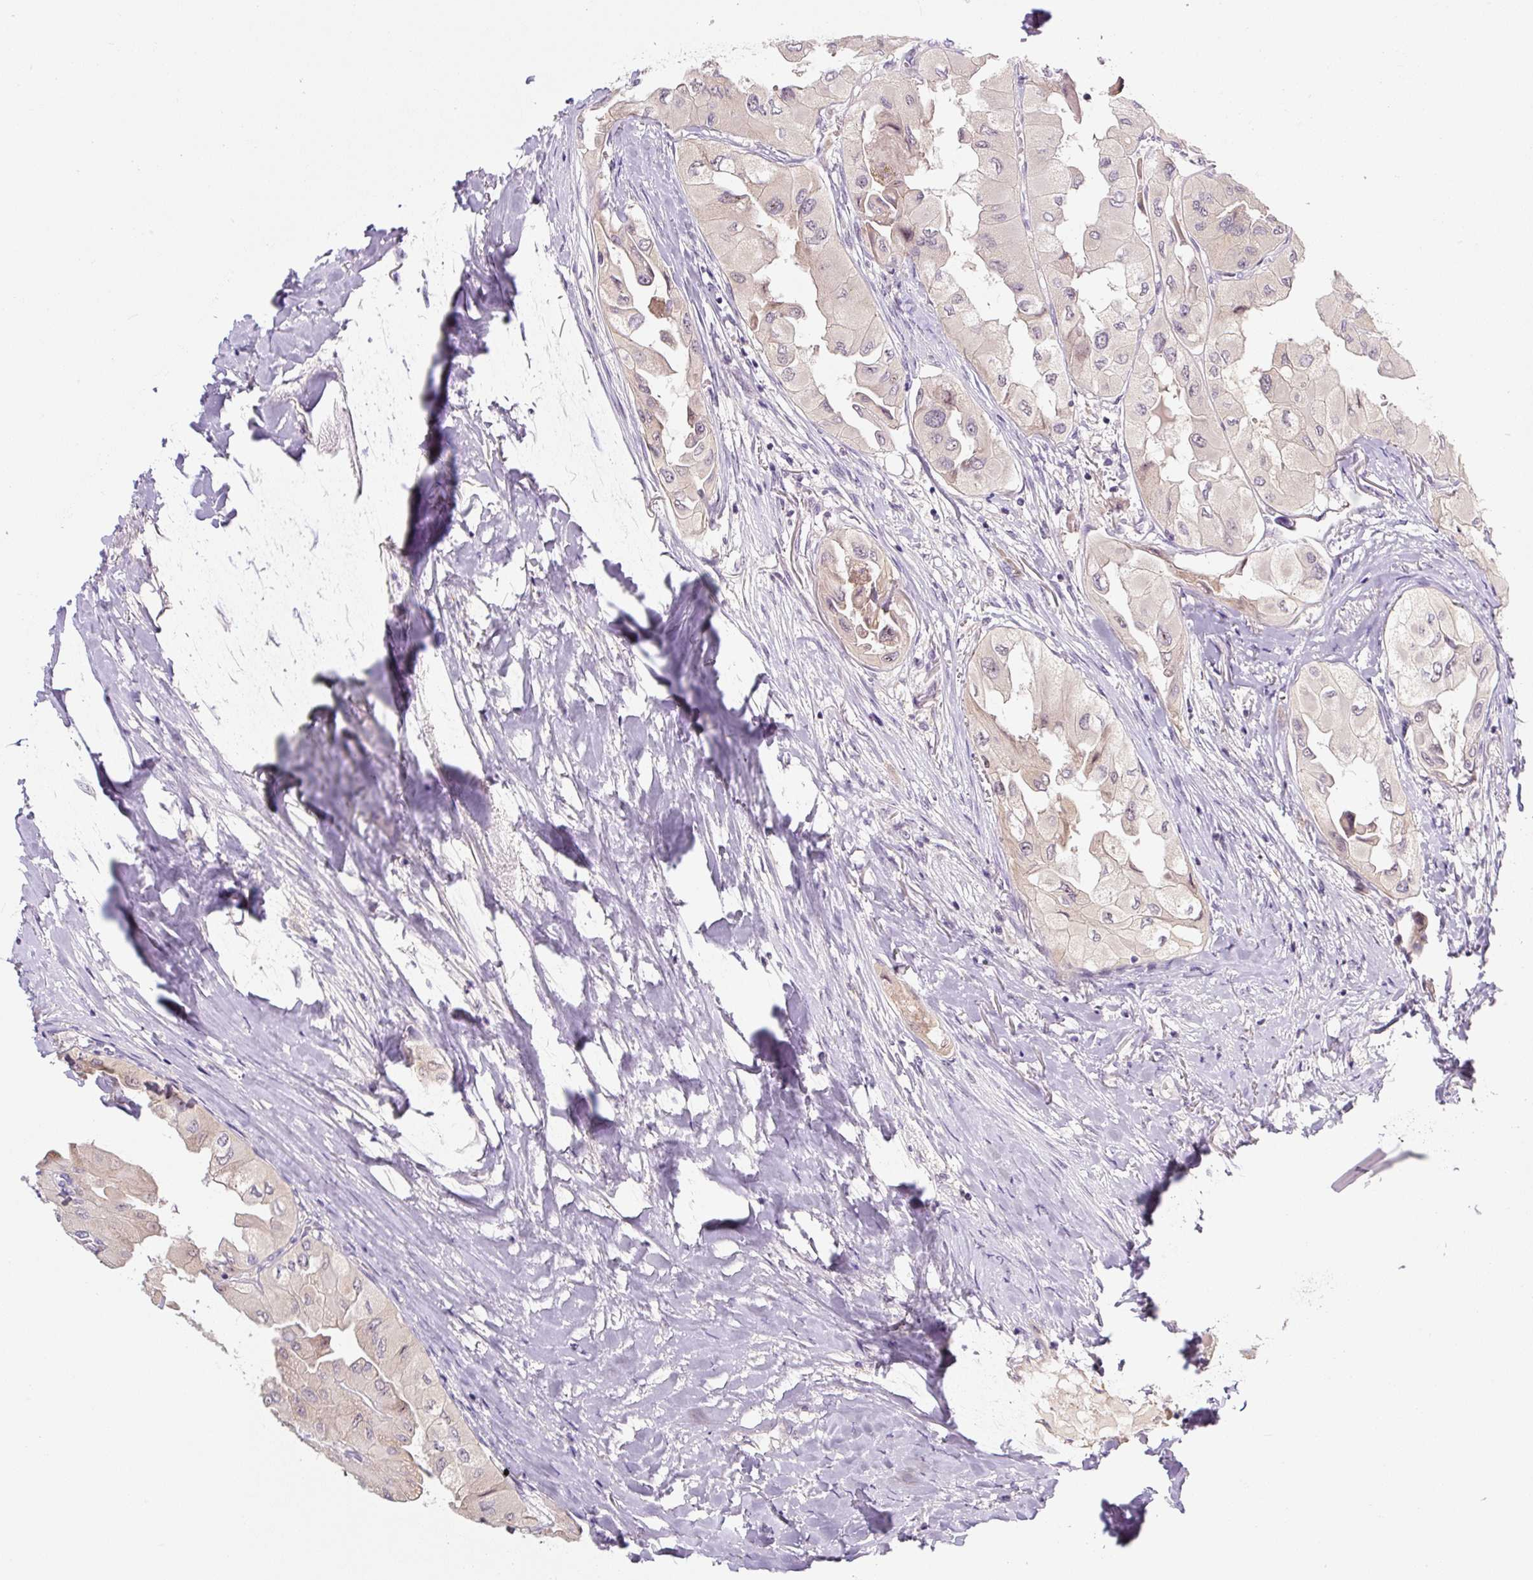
{"staining": {"intensity": "negative", "quantity": "none", "location": "none"}, "tissue": "thyroid cancer", "cell_type": "Tumor cells", "image_type": "cancer", "snomed": [{"axis": "morphology", "description": "Normal tissue, NOS"}, {"axis": "morphology", "description": "Papillary adenocarcinoma, NOS"}, {"axis": "topography", "description": "Thyroid gland"}], "caption": "IHC image of thyroid cancer (papillary adenocarcinoma) stained for a protein (brown), which demonstrates no positivity in tumor cells.", "gene": "PRKAA2", "patient": {"sex": "female", "age": 59}}